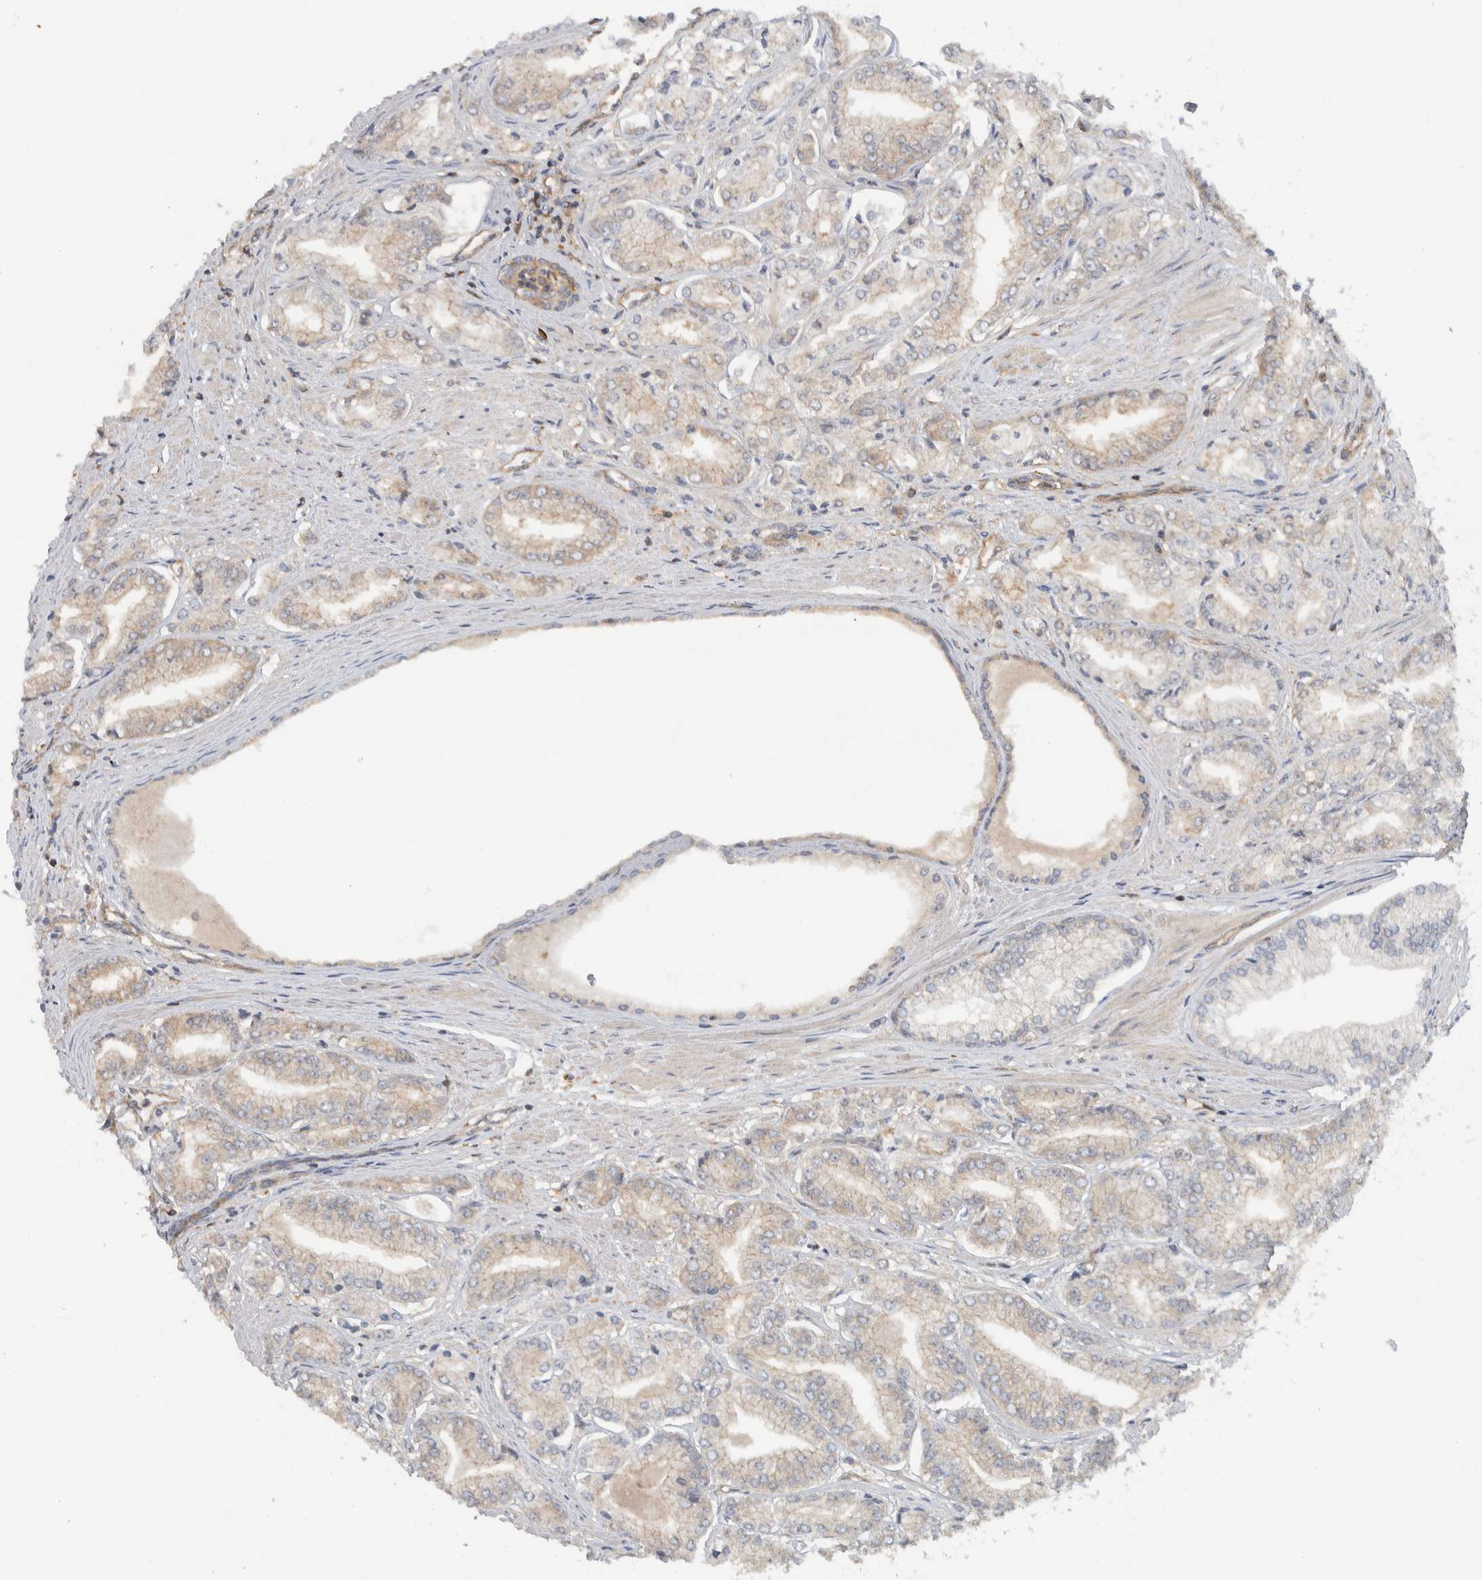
{"staining": {"intensity": "weak", "quantity": "<25%", "location": "cytoplasmic/membranous"}, "tissue": "prostate cancer", "cell_type": "Tumor cells", "image_type": "cancer", "snomed": [{"axis": "morphology", "description": "Adenocarcinoma, Low grade"}, {"axis": "topography", "description": "Prostate"}], "caption": "Immunohistochemistry (IHC) of prostate cancer exhibits no expression in tumor cells. (DAB IHC visualized using brightfield microscopy, high magnification).", "gene": "MPRIP", "patient": {"sex": "male", "age": 52}}